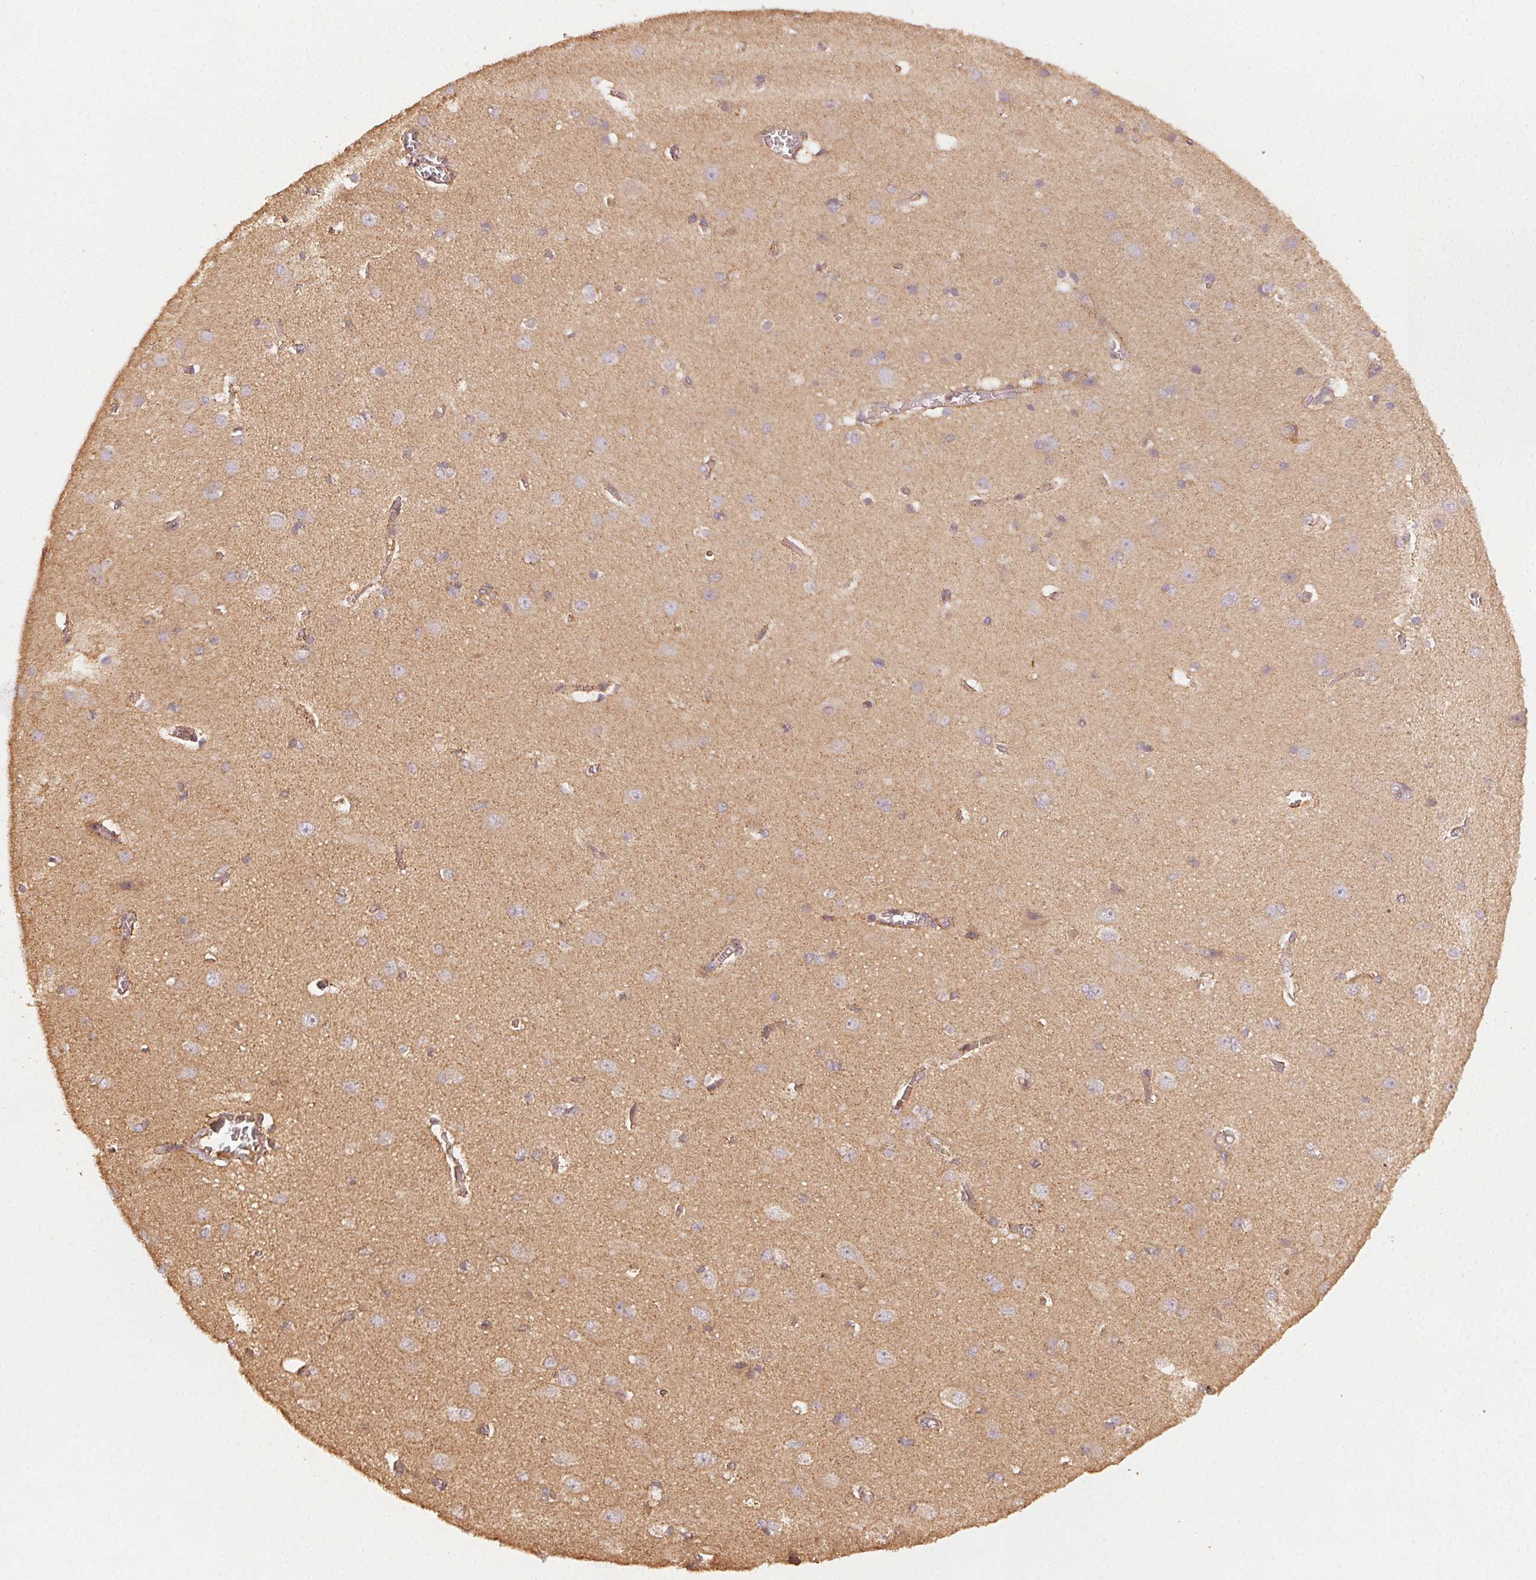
{"staining": {"intensity": "moderate", "quantity": ">75%", "location": "cytoplasmic/membranous"}, "tissue": "cerebral cortex", "cell_type": "Endothelial cells", "image_type": "normal", "snomed": [{"axis": "morphology", "description": "Normal tissue, NOS"}, {"axis": "topography", "description": "Cerebral cortex"}], "caption": "IHC (DAB (3,3'-diaminobenzidine)) staining of normal cerebral cortex shows moderate cytoplasmic/membranous protein expression in approximately >75% of endothelial cells.", "gene": "RALA", "patient": {"sex": "male", "age": 37}}